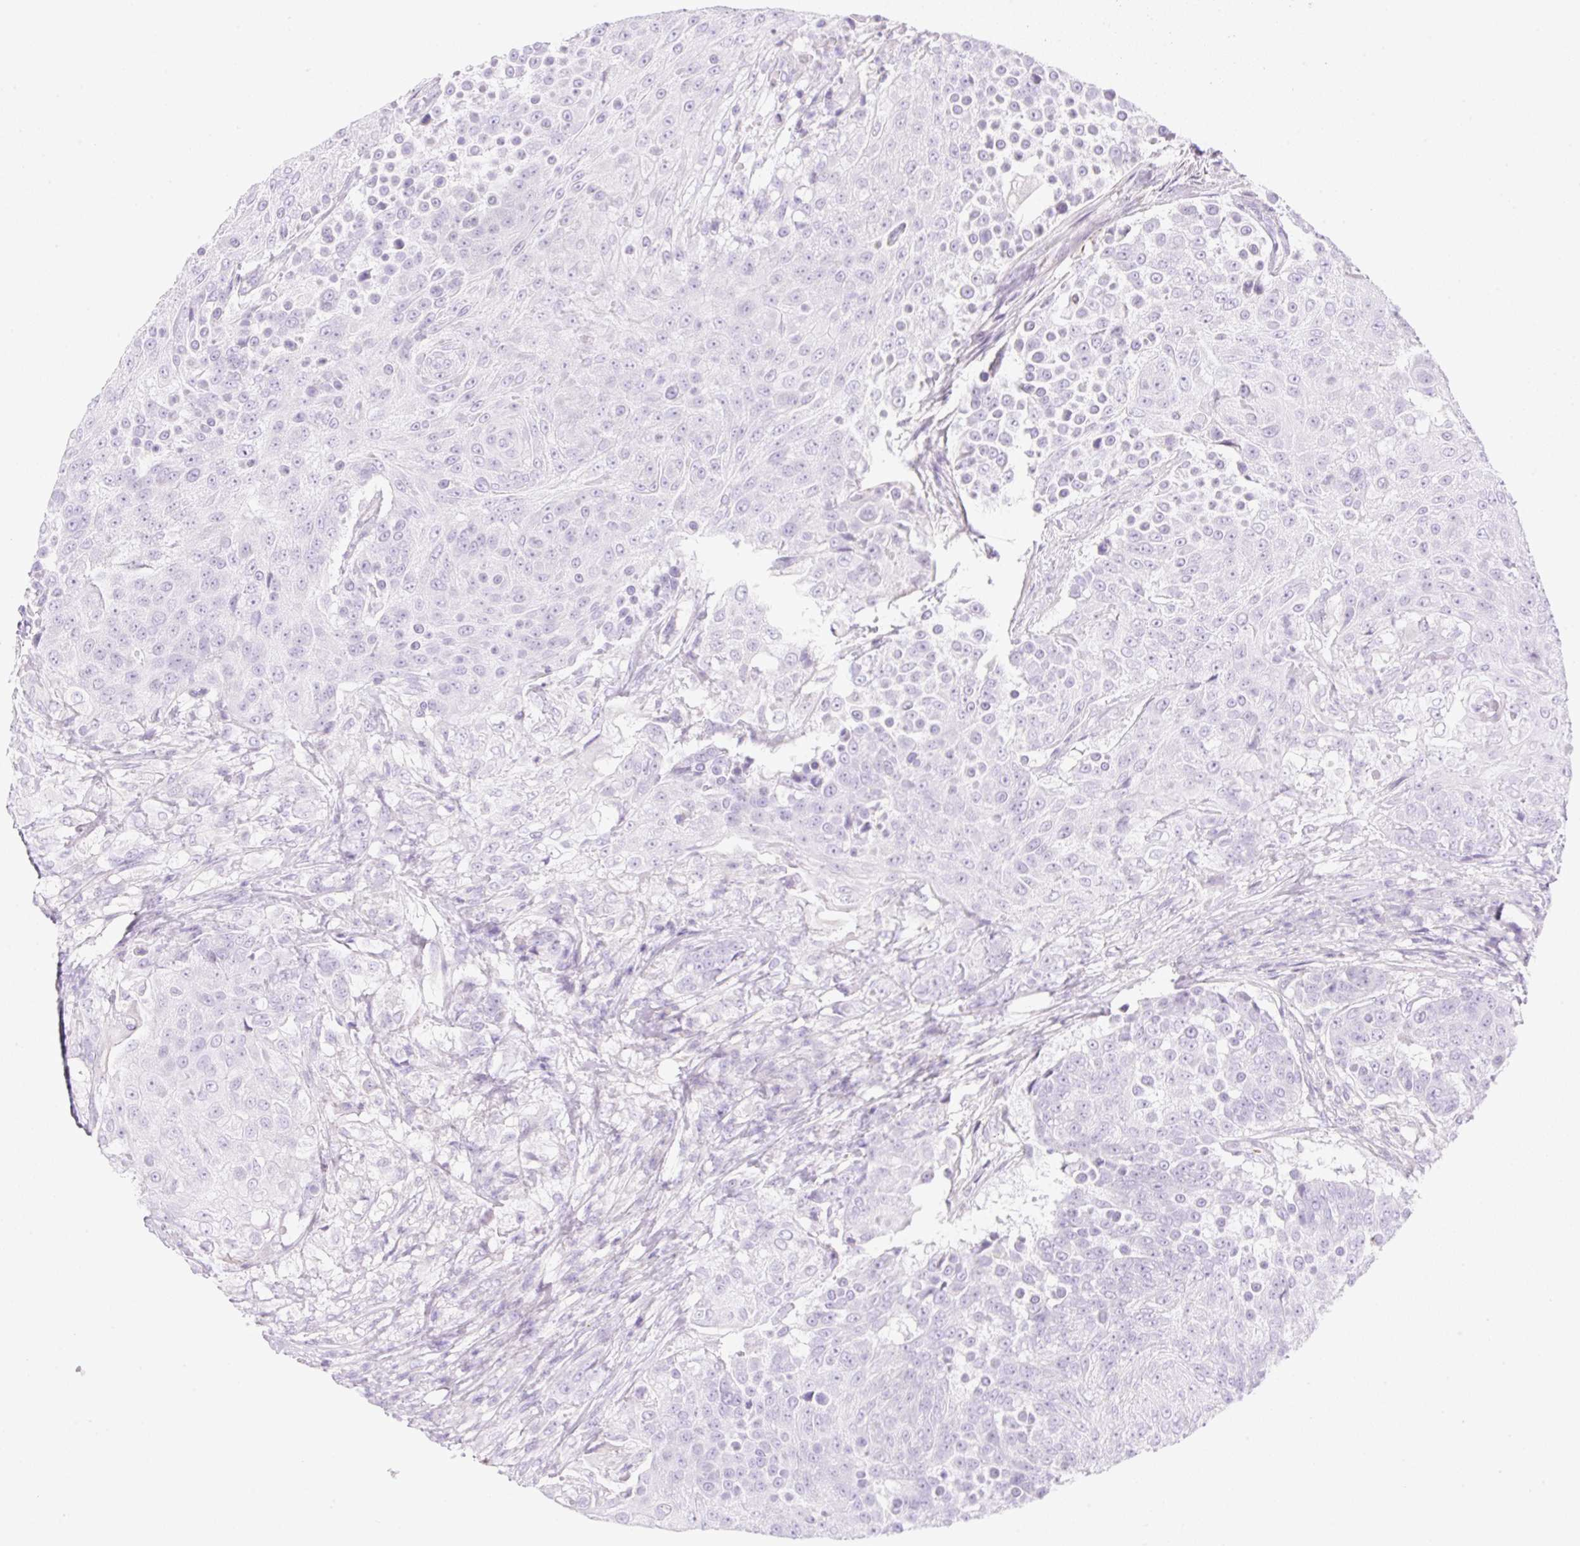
{"staining": {"intensity": "negative", "quantity": "none", "location": "none"}, "tissue": "urothelial cancer", "cell_type": "Tumor cells", "image_type": "cancer", "snomed": [{"axis": "morphology", "description": "Urothelial carcinoma, High grade"}, {"axis": "topography", "description": "Urinary bladder"}], "caption": "A histopathology image of human urothelial cancer is negative for staining in tumor cells.", "gene": "CDX1", "patient": {"sex": "female", "age": 63}}